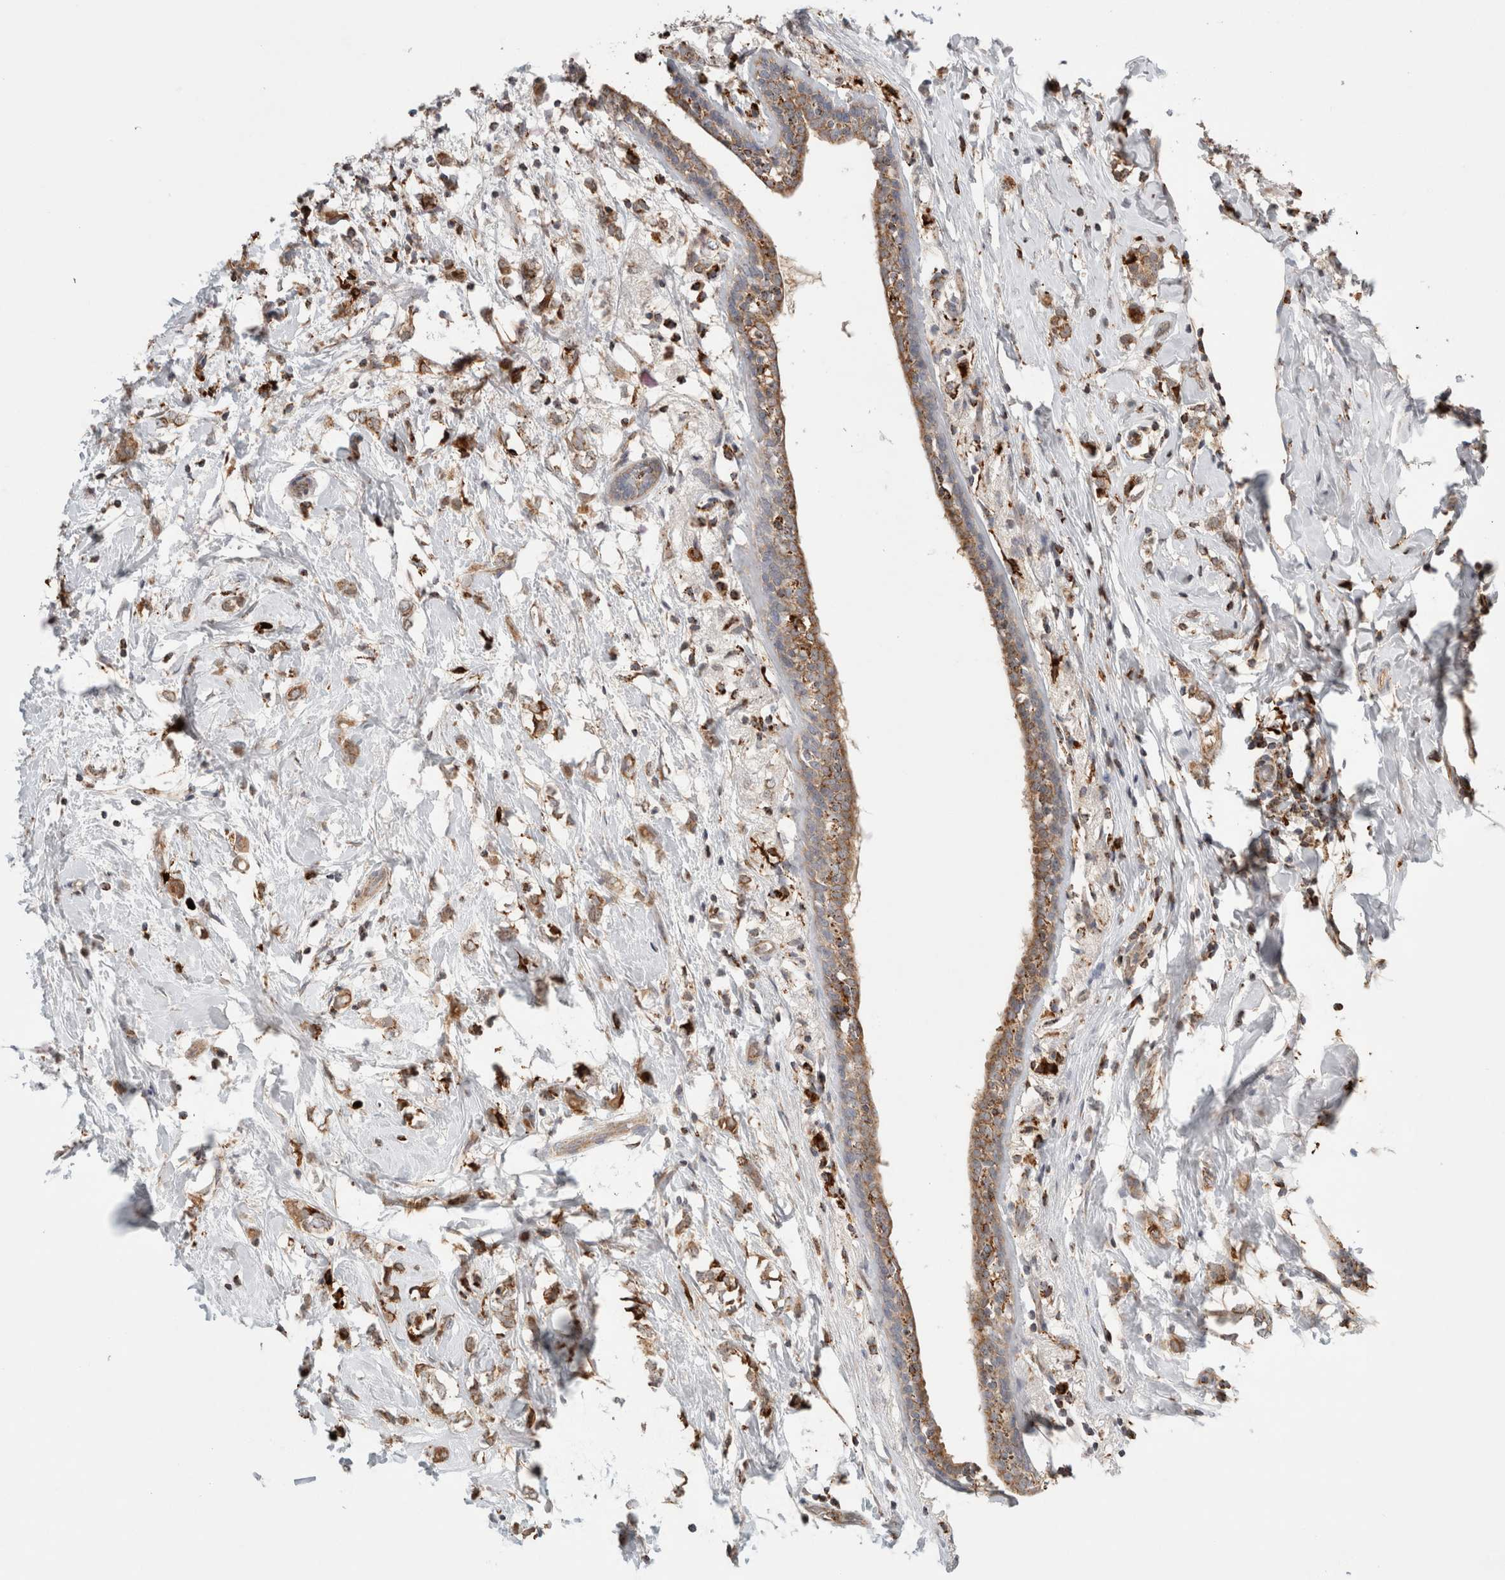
{"staining": {"intensity": "moderate", "quantity": ">75%", "location": "cytoplasmic/membranous"}, "tissue": "breast cancer", "cell_type": "Tumor cells", "image_type": "cancer", "snomed": [{"axis": "morphology", "description": "Normal tissue, NOS"}, {"axis": "morphology", "description": "Lobular carcinoma"}, {"axis": "topography", "description": "Breast"}], "caption": "This is a photomicrograph of immunohistochemistry (IHC) staining of lobular carcinoma (breast), which shows moderate expression in the cytoplasmic/membranous of tumor cells.", "gene": "HROB", "patient": {"sex": "female", "age": 47}}